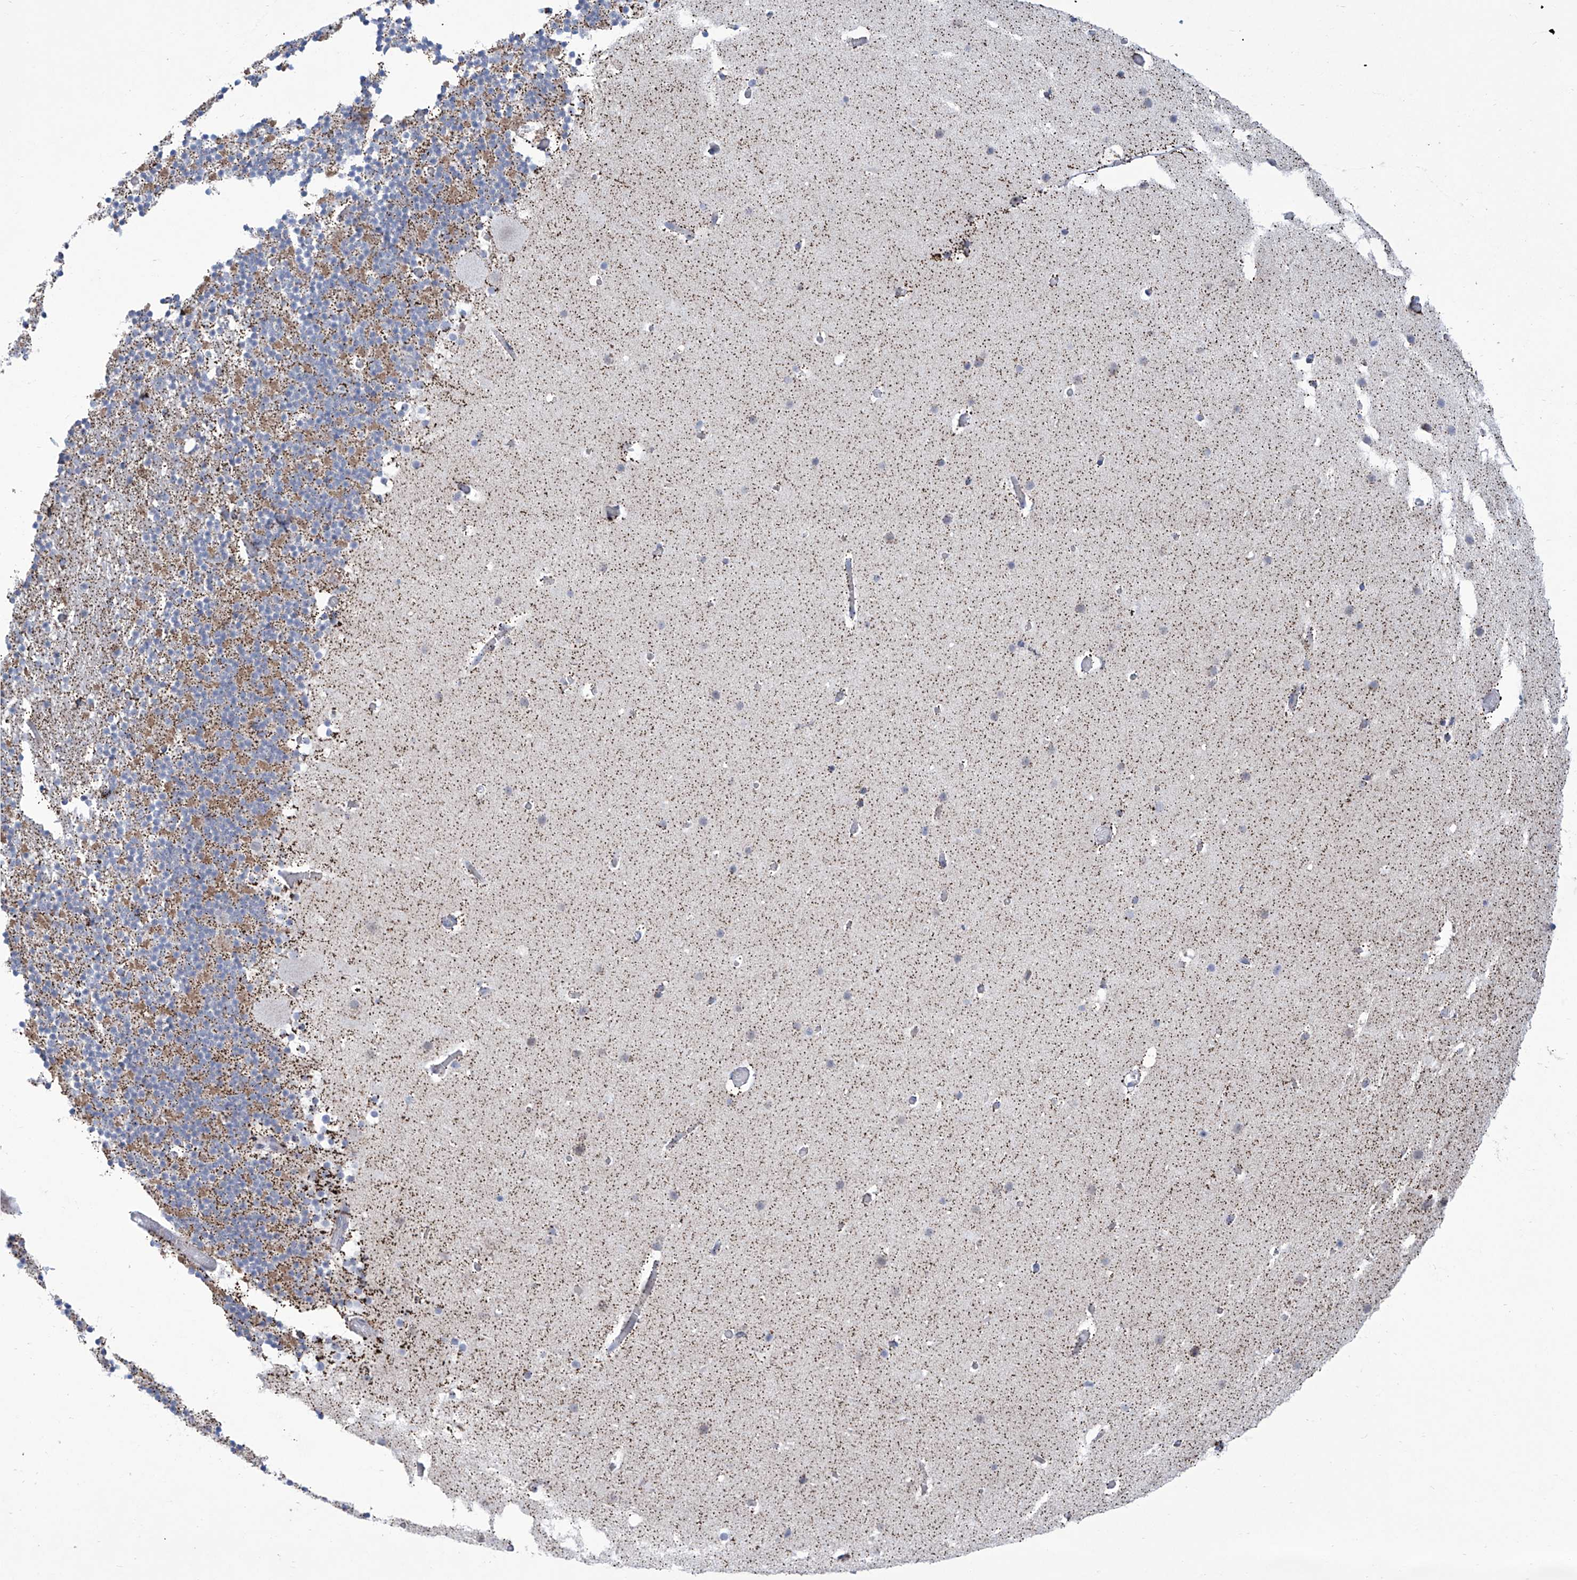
{"staining": {"intensity": "moderate", "quantity": "<25%", "location": "cytoplasmic/membranous"}, "tissue": "cerebellum", "cell_type": "Cells in granular layer", "image_type": "normal", "snomed": [{"axis": "morphology", "description": "Normal tissue, NOS"}, {"axis": "topography", "description": "Cerebellum"}], "caption": "Immunohistochemistry (DAB) staining of normal cerebellum displays moderate cytoplasmic/membranous protein staining in approximately <25% of cells in granular layer.", "gene": "ALDH6A1", "patient": {"sex": "male", "age": 57}}